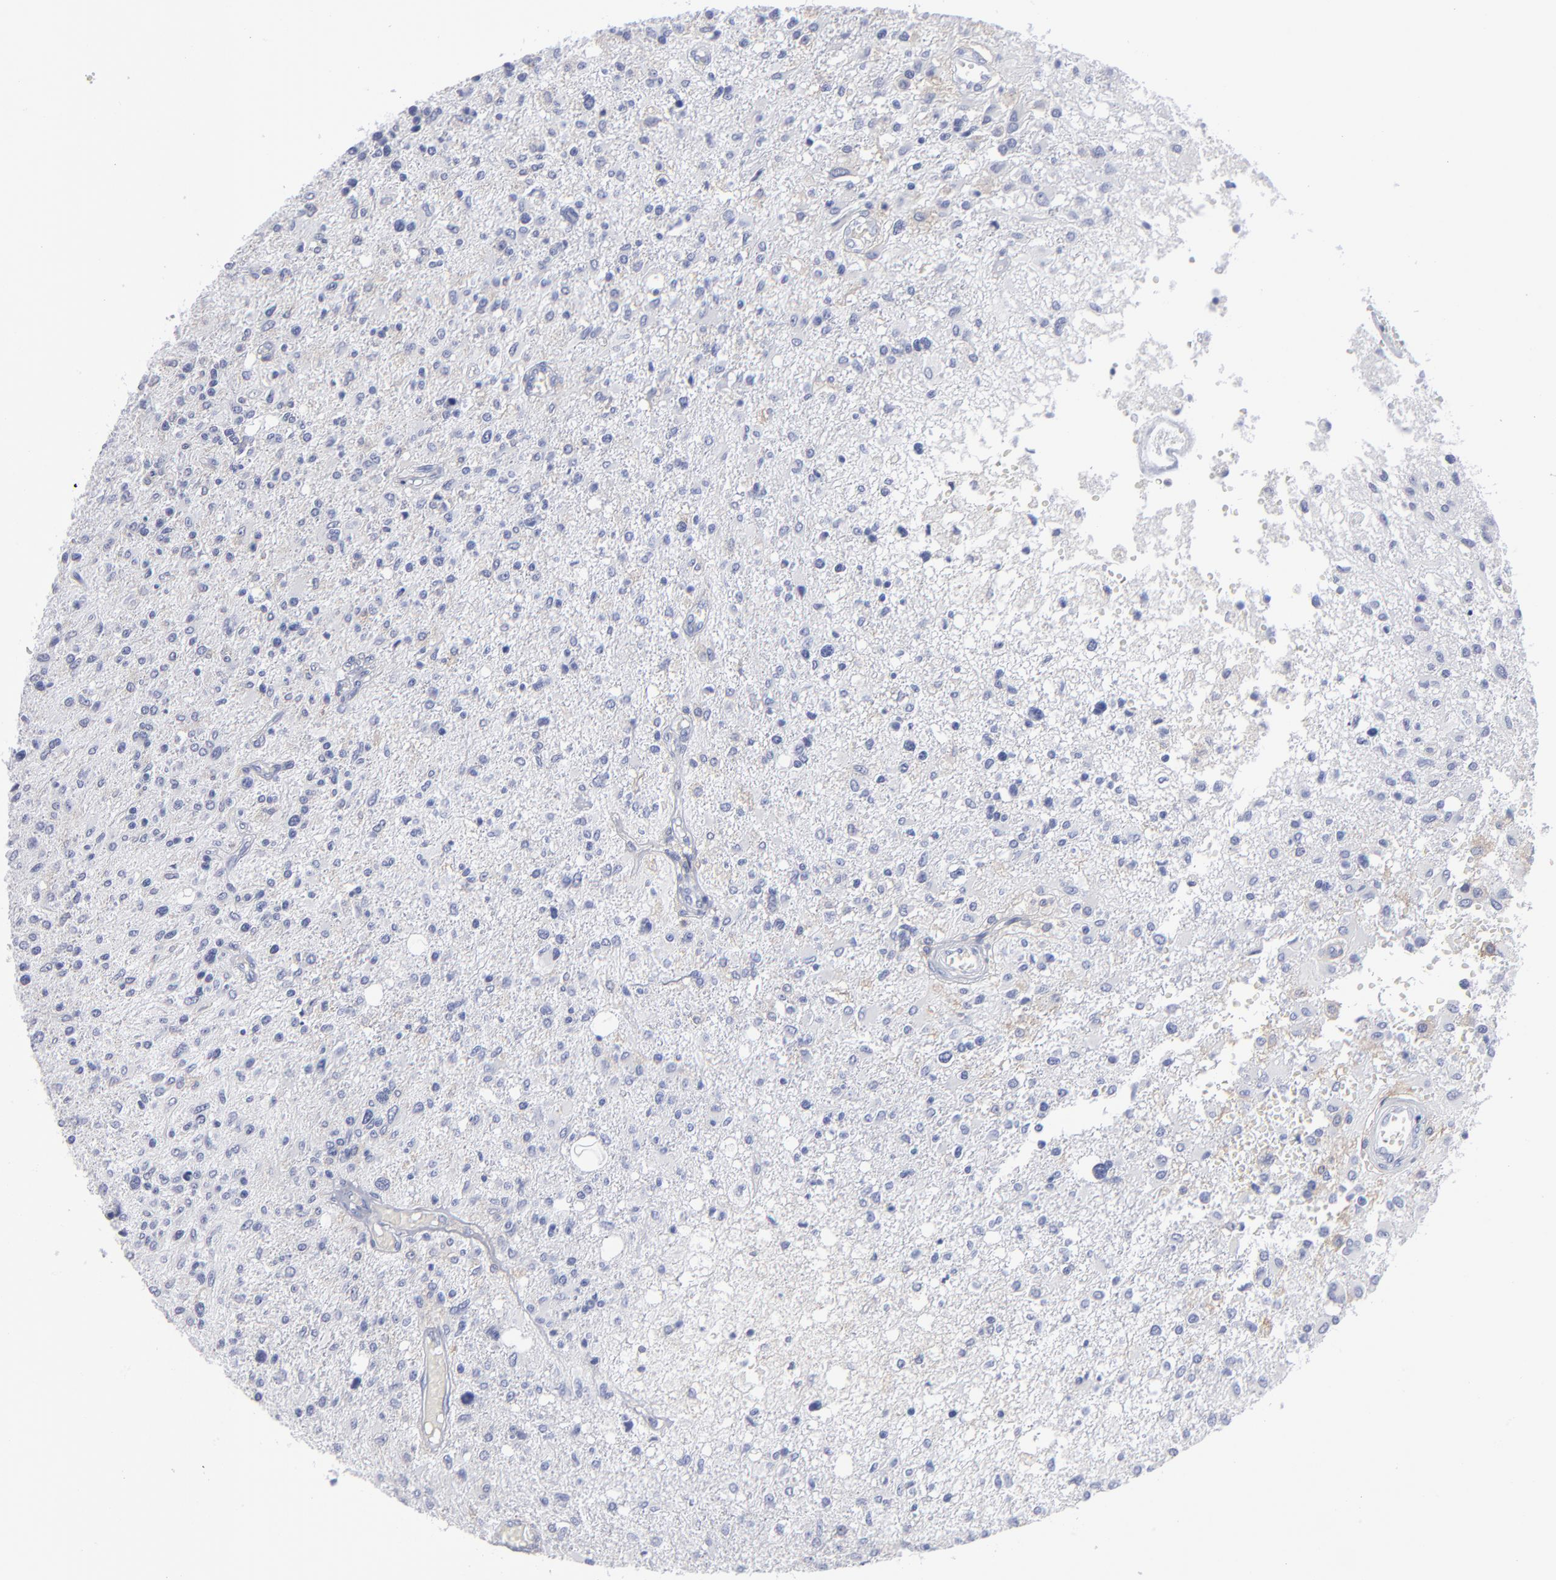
{"staining": {"intensity": "negative", "quantity": "none", "location": "none"}, "tissue": "glioma", "cell_type": "Tumor cells", "image_type": "cancer", "snomed": [{"axis": "morphology", "description": "Glioma, malignant, High grade"}, {"axis": "topography", "description": "Cerebral cortex"}], "caption": "High magnification brightfield microscopy of malignant glioma (high-grade) stained with DAB (3,3'-diaminobenzidine) (brown) and counterstained with hematoxylin (blue): tumor cells show no significant staining.", "gene": "LAT2", "patient": {"sex": "male", "age": 76}}